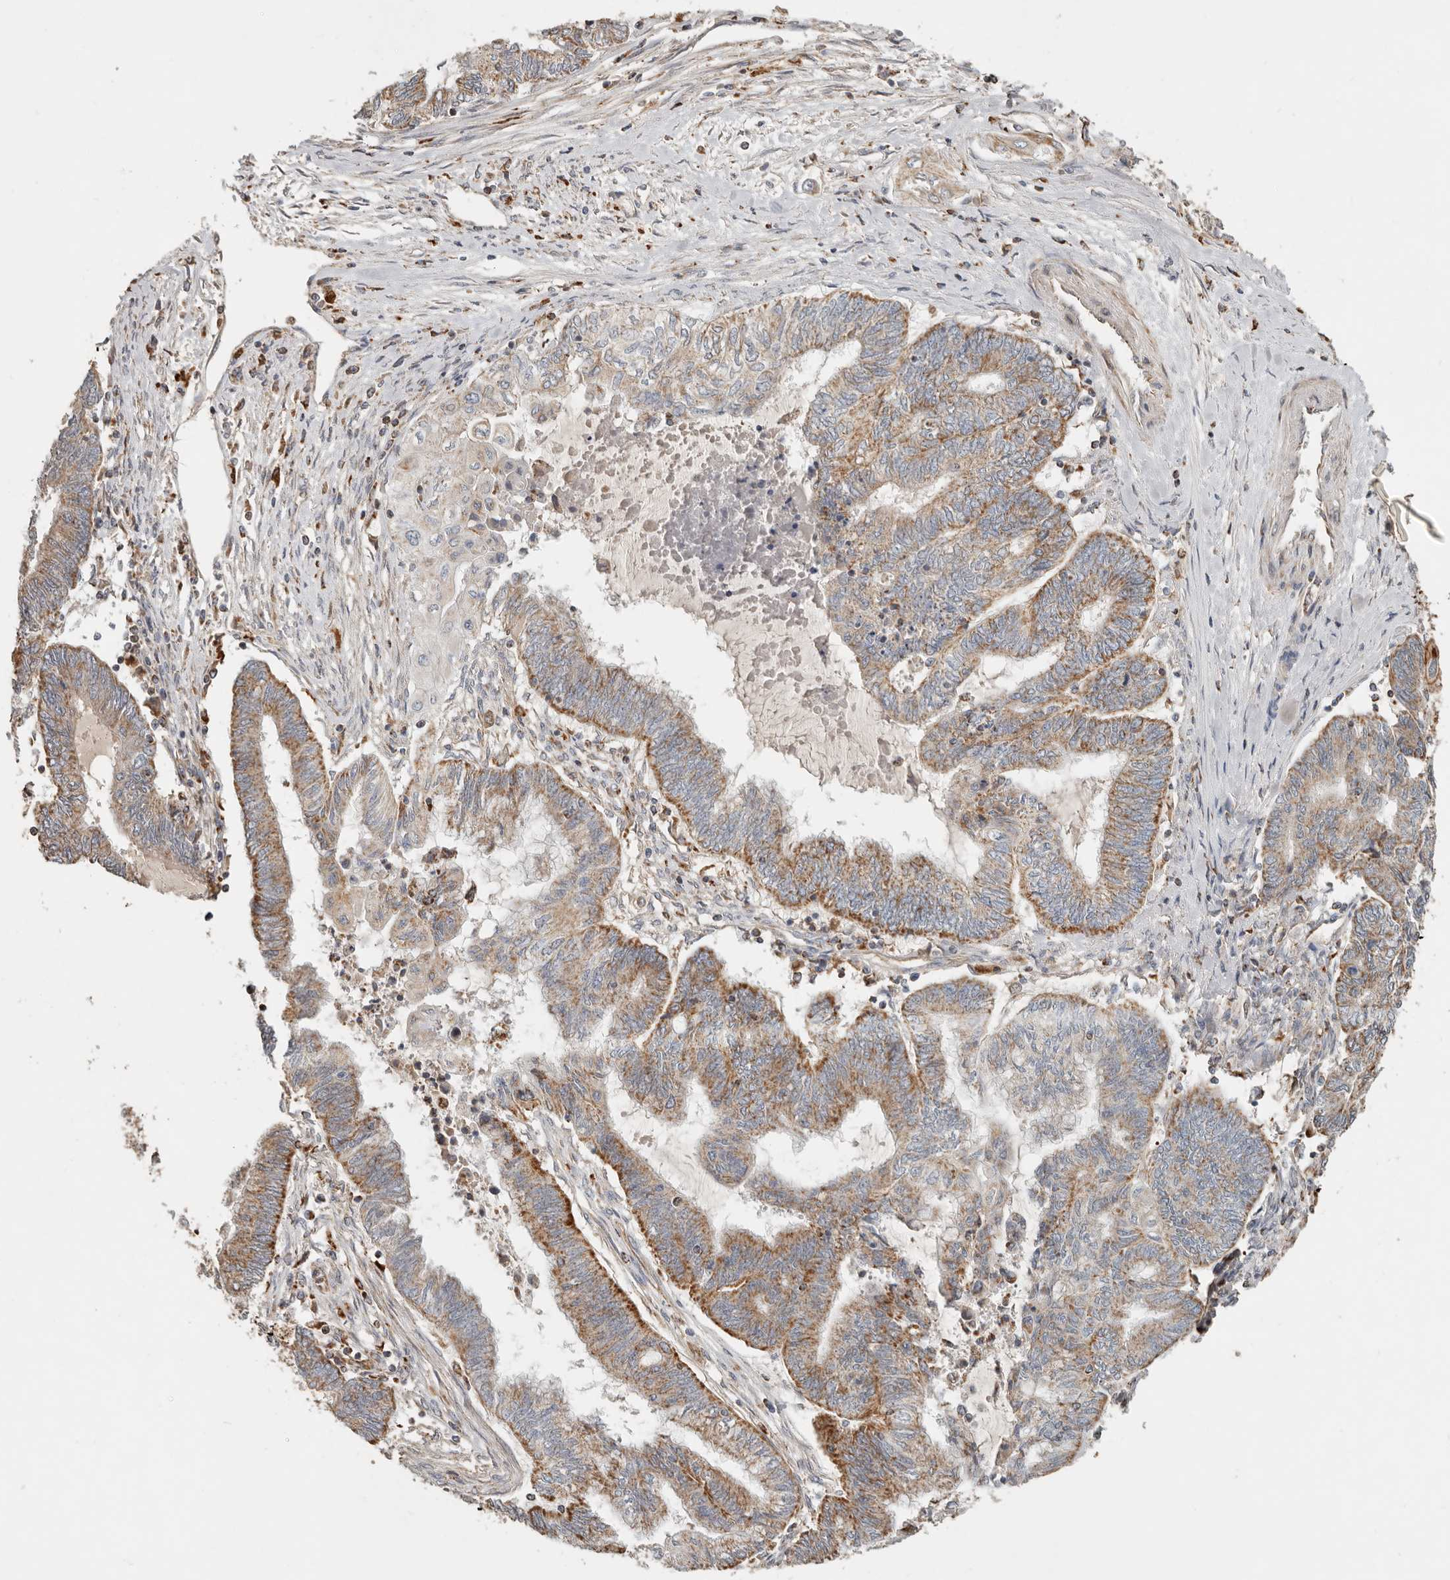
{"staining": {"intensity": "moderate", "quantity": "25%-75%", "location": "cytoplasmic/membranous"}, "tissue": "endometrial cancer", "cell_type": "Tumor cells", "image_type": "cancer", "snomed": [{"axis": "morphology", "description": "Adenocarcinoma, NOS"}, {"axis": "topography", "description": "Uterus"}, {"axis": "topography", "description": "Endometrium"}], "caption": "Moderate cytoplasmic/membranous expression is appreciated in about 25%-75% of tumor cells in adenocarcinoma (endometrial).", "gene": "ARHGEF10L", "patient": {"sex": "female", "age": 70}}